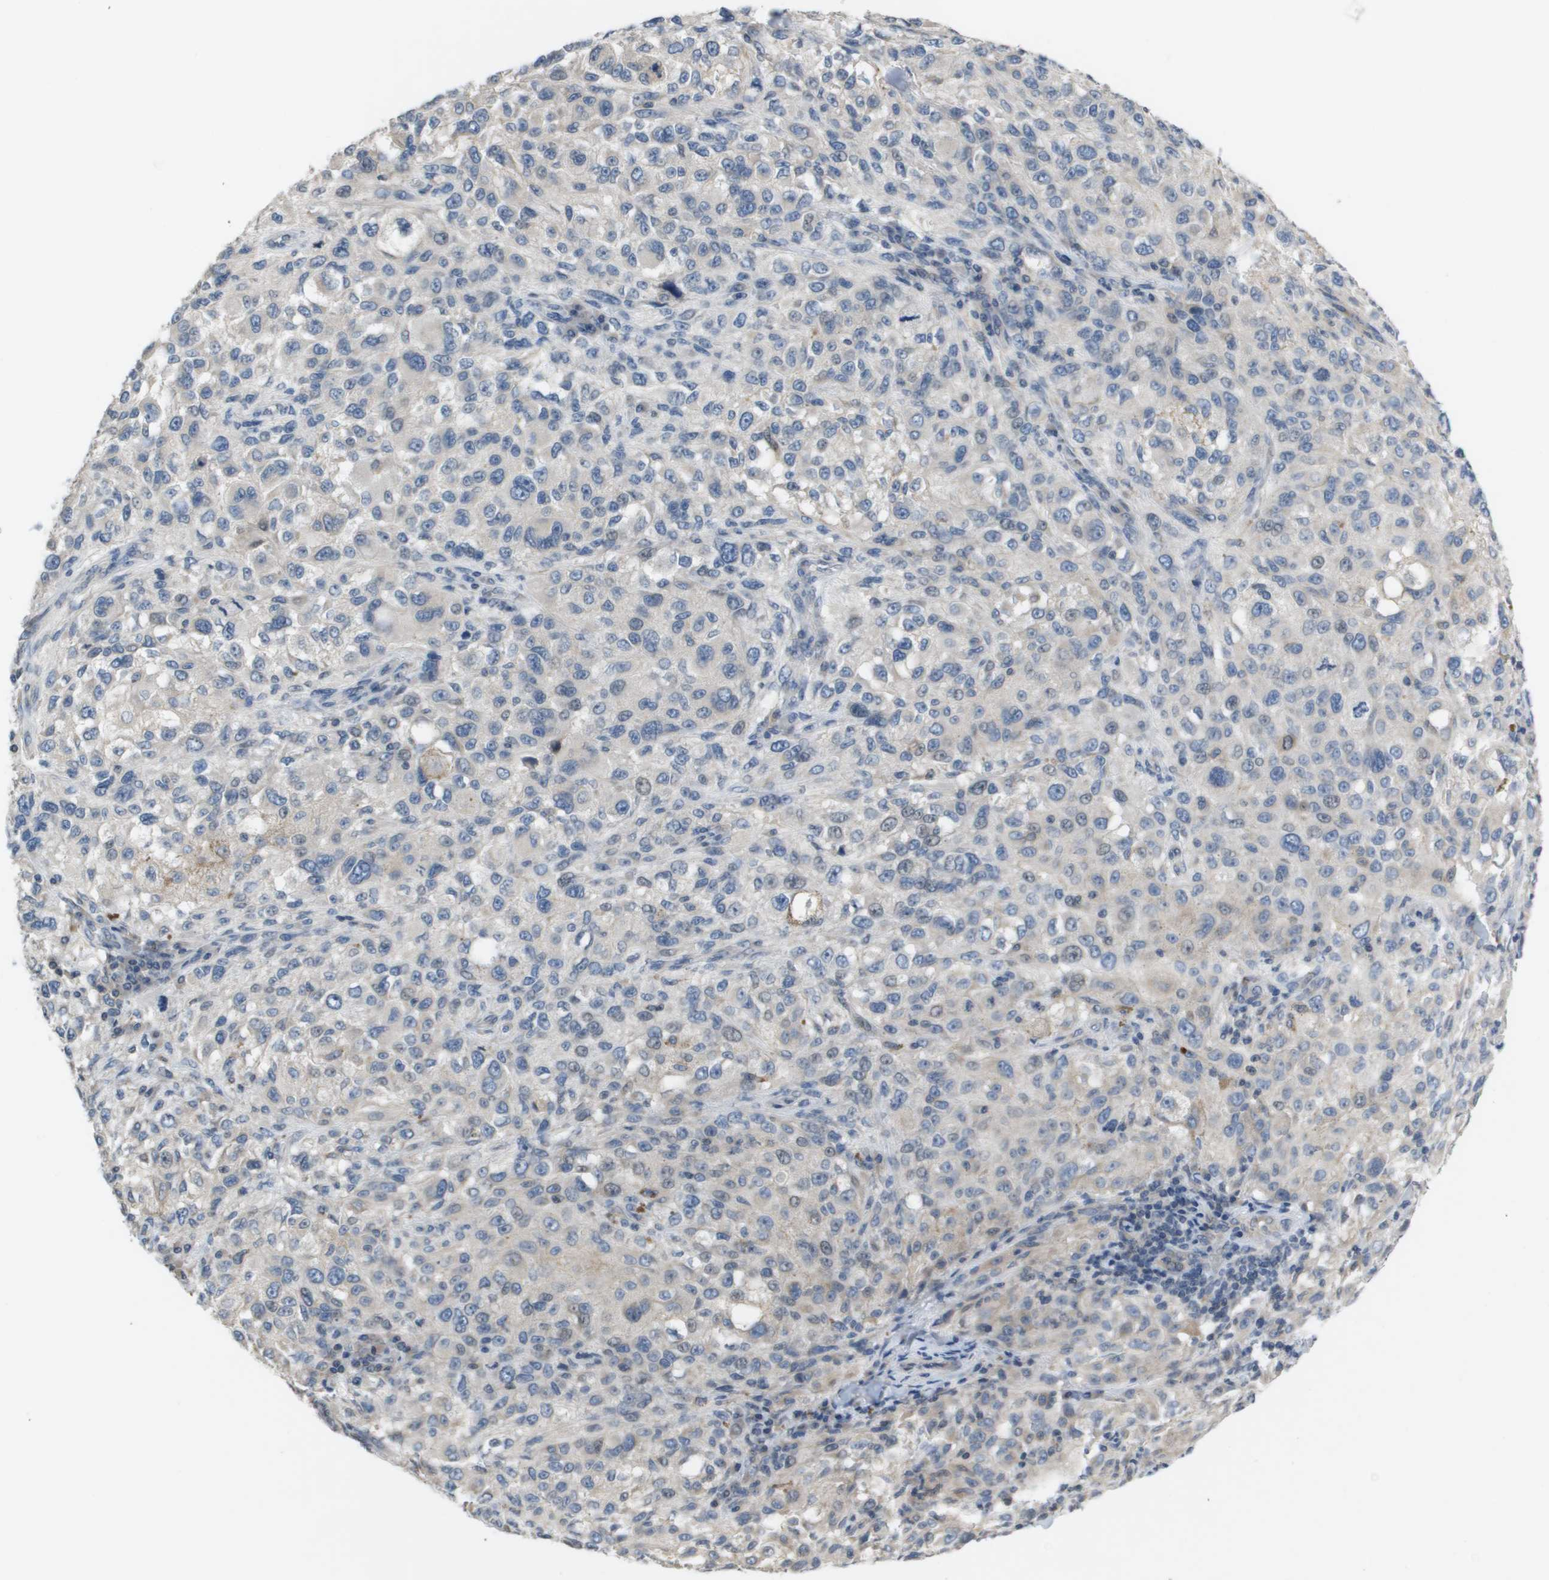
{"staining": {"intensity": "negative", "quantity": "none", "location": "none"}, "tissue": "melanoma", "cell_type": "Tumor cells", "image_type": "cancer", "snomed": [{"axis": "morphology", "description": "Necrosis, NOS"}, {"axis": "morphology", "description": "Malignant melanoma, NOS"}, {"axis": "topography", "description": "Skin"}], "caption": "Malignant melanoma was stained to show a protein in brown. There is no significant expression in tumor cells. (IHC, brightfield microscopy, high magnification).", "gene": "CAPN11", "patient": {"sex": "female", "age": 87}}